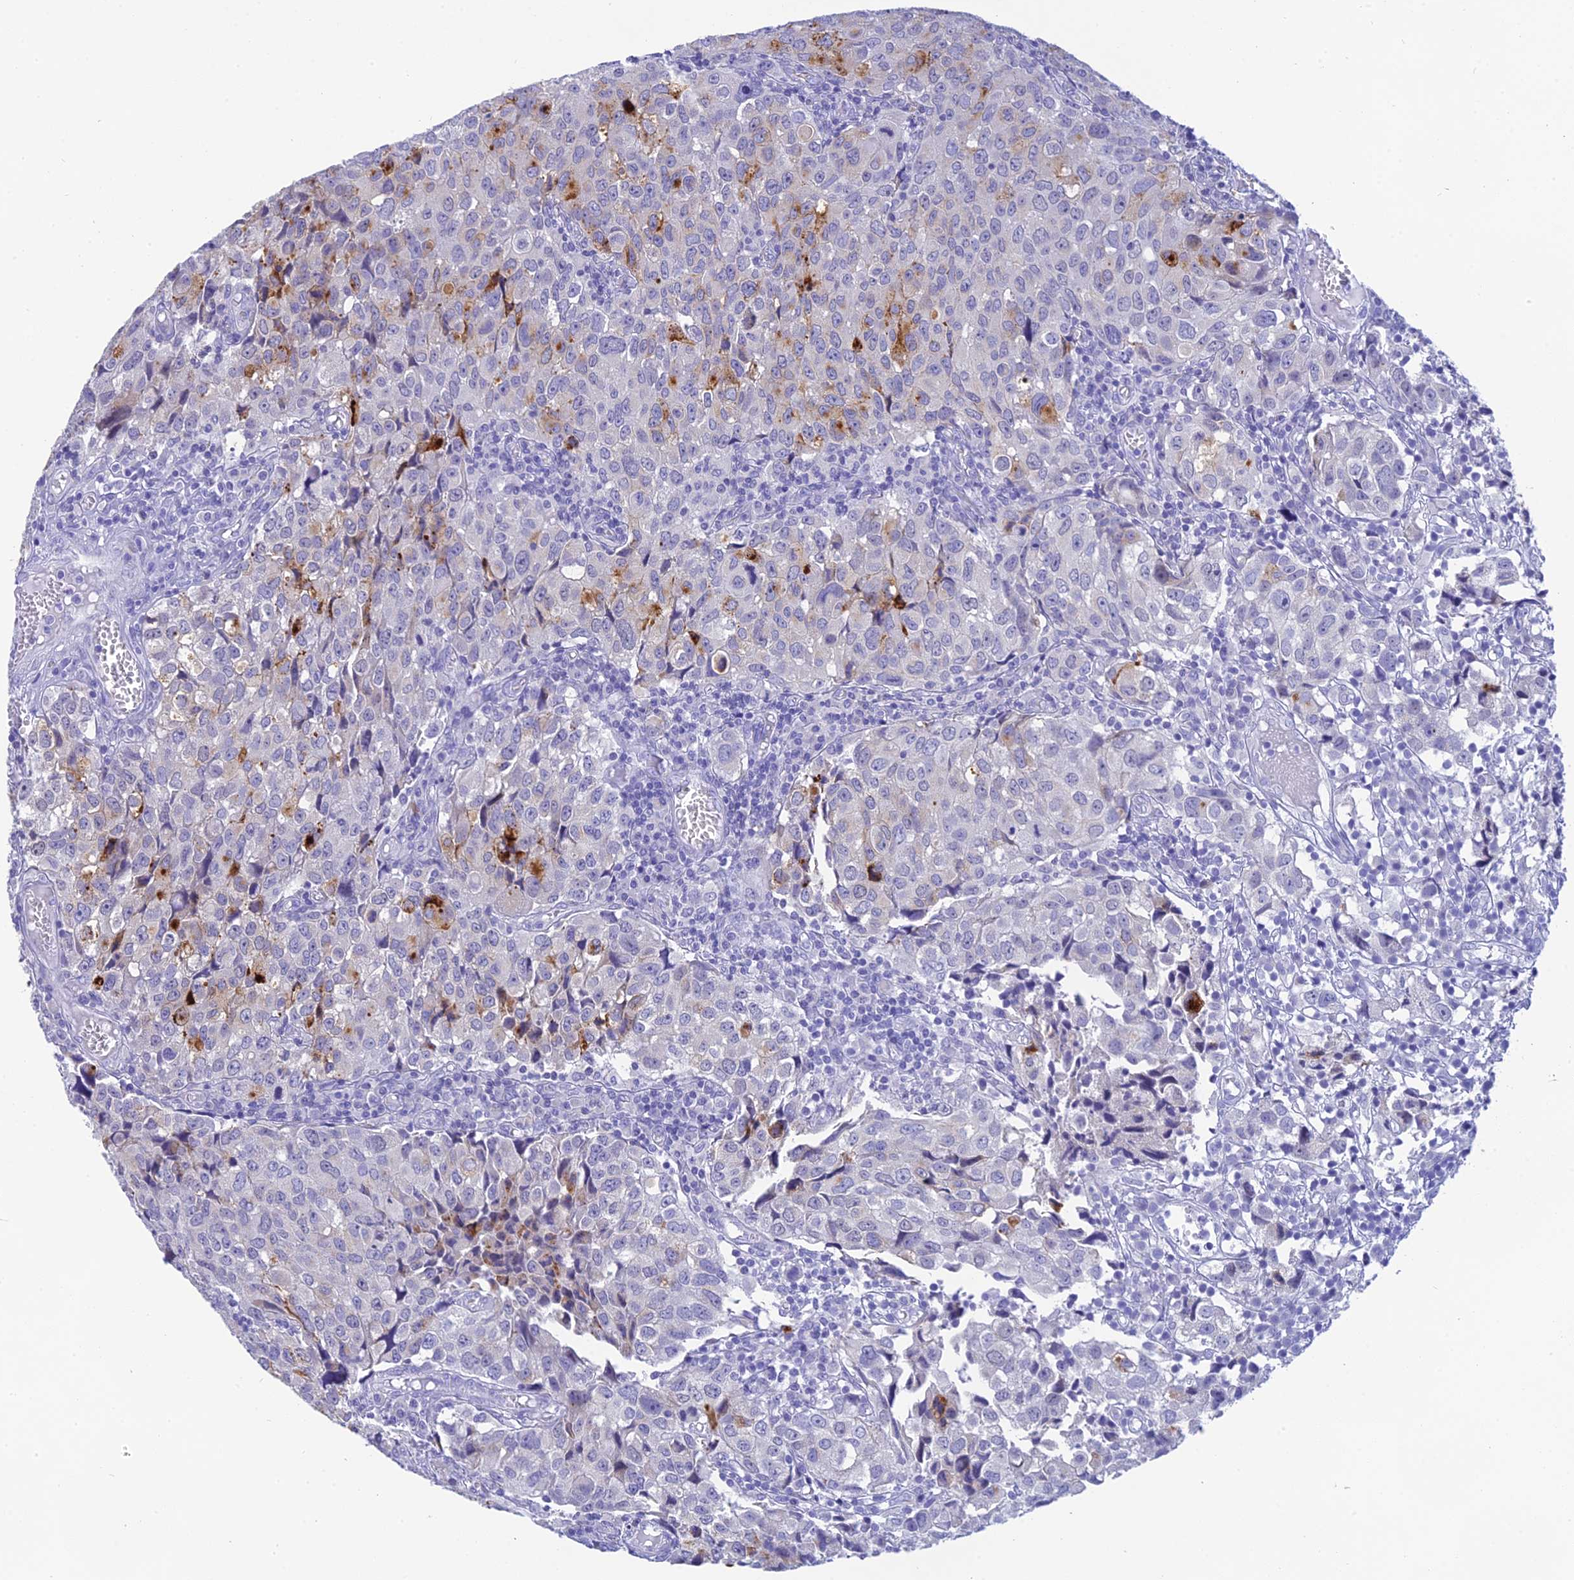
{"staining": {"intensity": "moderate", "quantity": "<25%", "location": "cytoplasmic/membranous"}, "tissue": "urothelial cancer", "cell_type": "Tumor cells", "image_type": "cancer", "snomed": [{"axis": "morphology", "description": "Urothelial carcinoma, High grade"}, {"axis": "topography", "description": "Urinary bladder"}], "caption": "Moderate cytoplasmic/membranous expression is present in about <25% of tumor cells in urothelial cancer.", "gene": "KDELR3", "patient": {"sex": "female", "age": 75}}